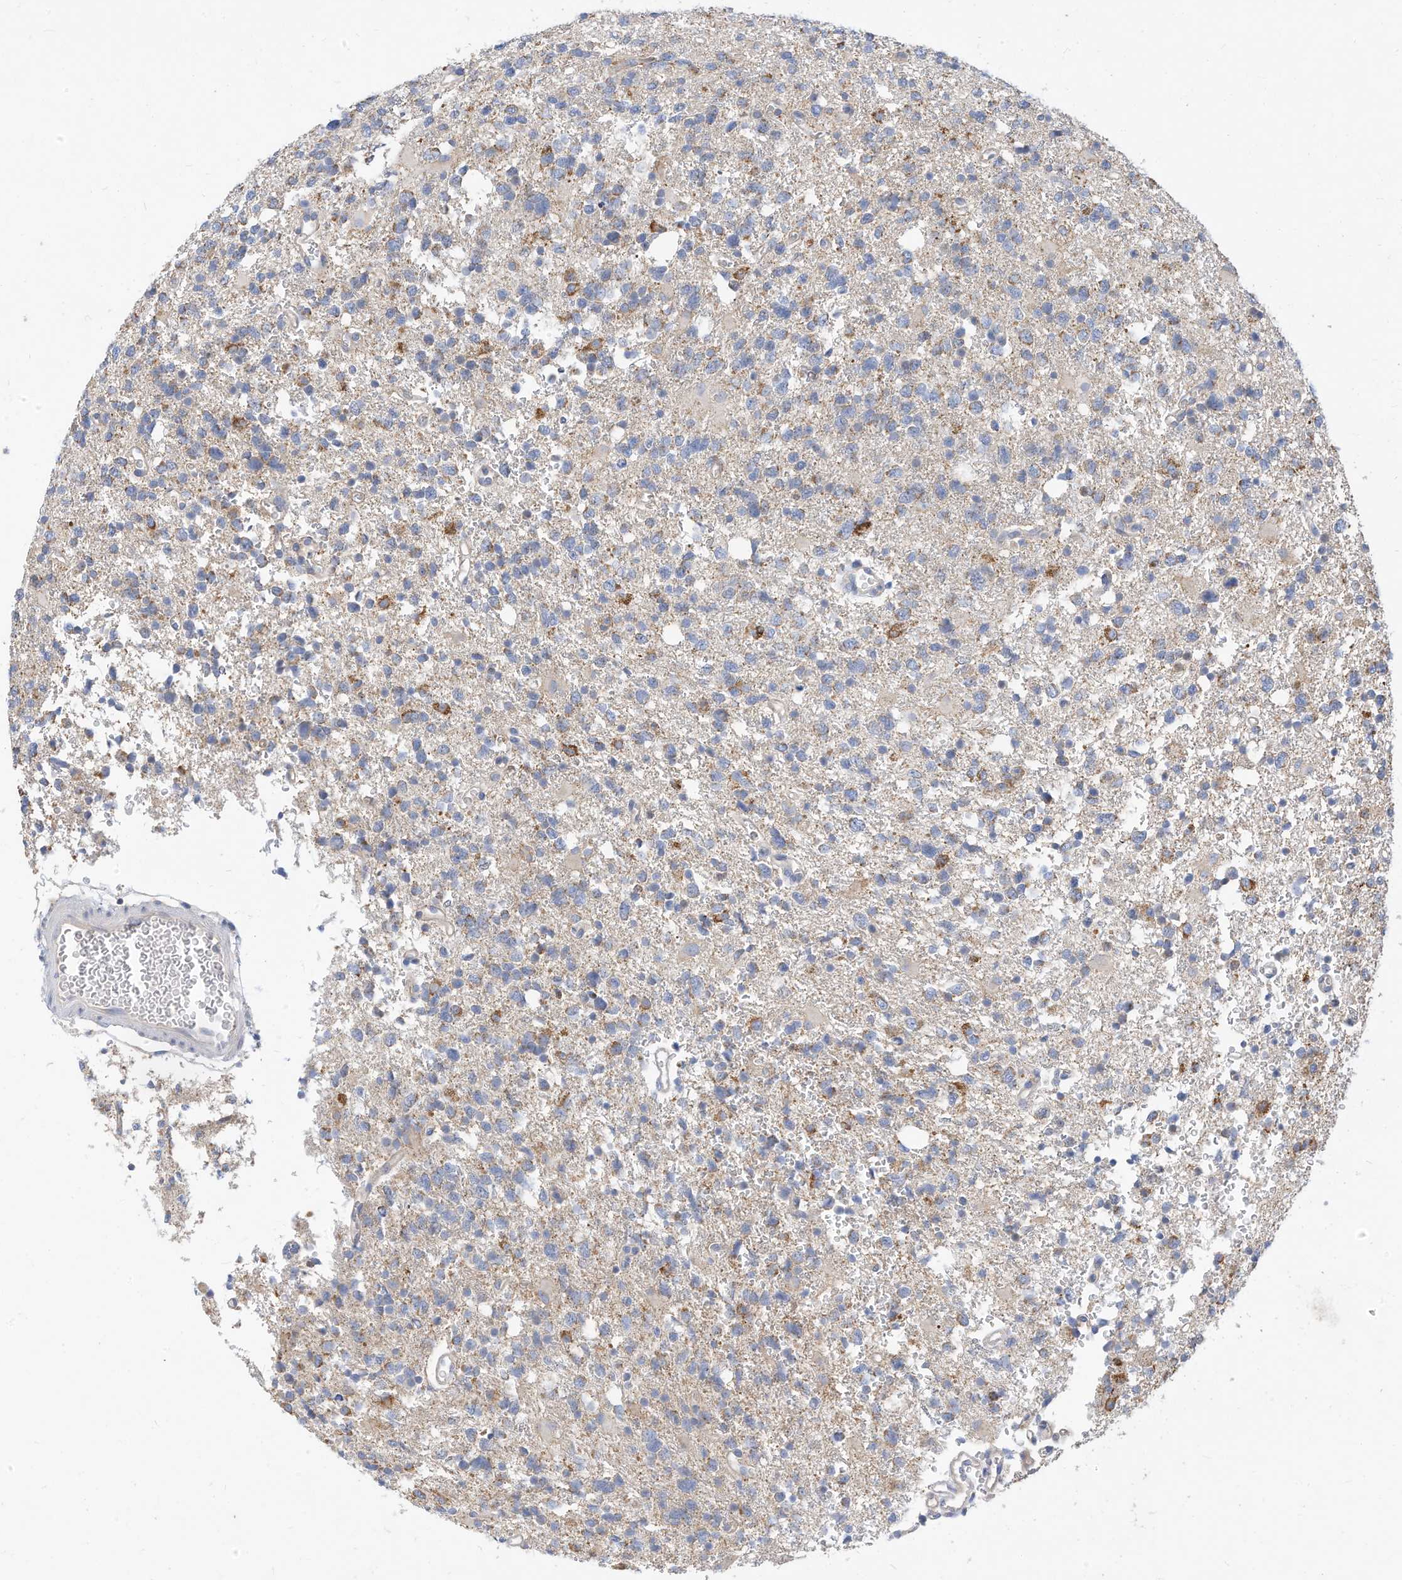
{"staining": {"intensity": "moderate", "quantity": "<25%", "location": "cytoplasmic/membranous"}, "tissue": "glioma", "cell_type": "Tumor cells", "image_type": "cancer", "snomed": [{"axis": "morphology", "description": "Glioma, malignant, High grade"}, {"axis": "topography", "description": "Brain"}], "caption": "Immunohistochemistry (IHC) micrograph of human glioma stained for a protein (brown), which exhibits low levels of moderate cytoplasmic/membranous expression in approximately <25% of tumor cells.", "gene": "RHOH", "patient": {"sex": "female", "age": 62}}